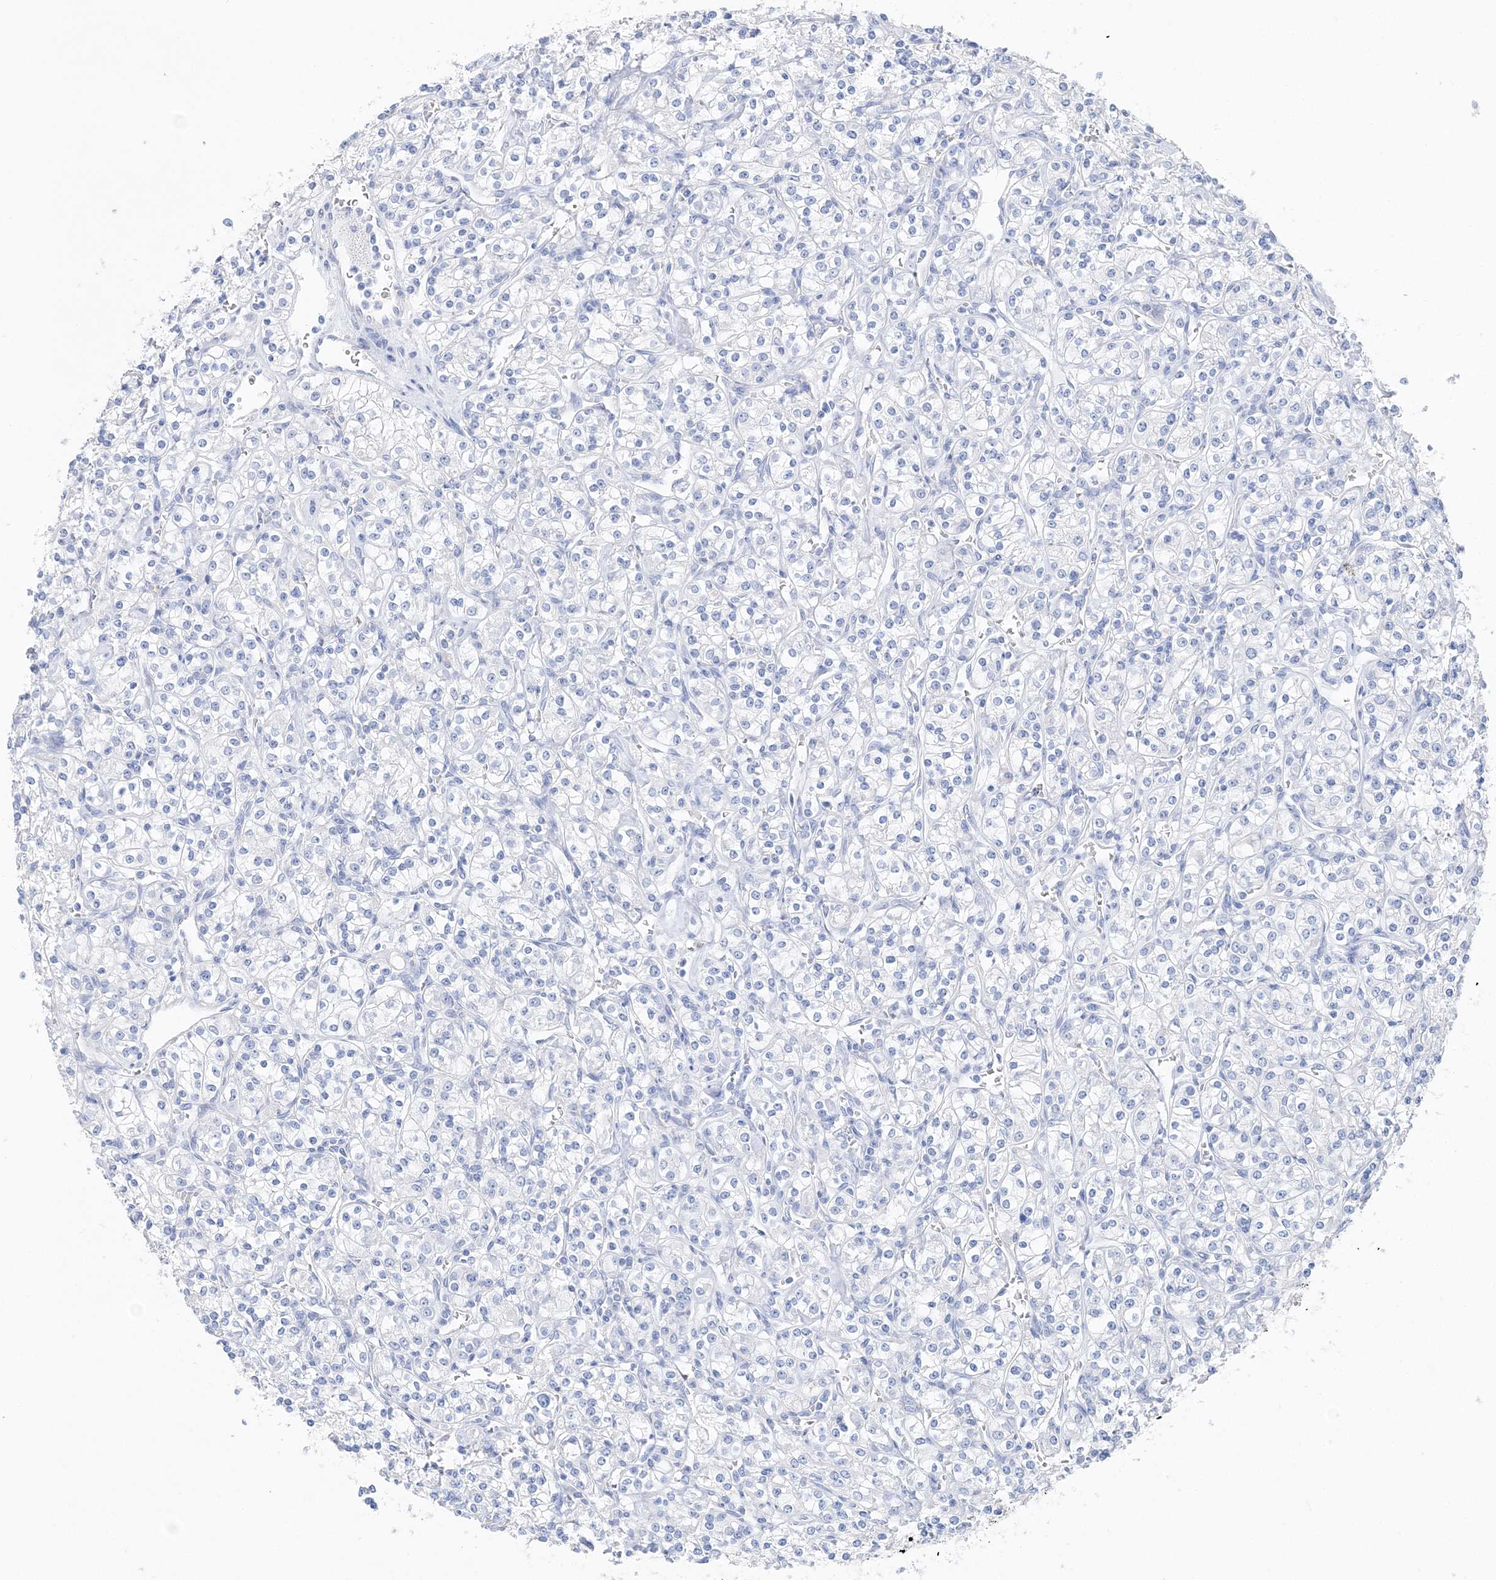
{"staining": {"intensity": "negative", "quantity": "none", "location": "none"}, "tissue": "renal cancer", "cell_type": "Tumor cells", "image_type": "cancer", "snomed": [{"axis": "morphology", "description": "Adenocarcinoma, NOS"}, {"axis": "topography", "description": "Kidney"}], "caption": "An immunohistochemistry (IHC) photomicrograph of renal cancer (adenocarcinoma) is shown. There is no staining in tumor cells of renal cancer (adenocarcinoma).", "gene": "TSPYL6", "patient": {"sex": "male", "age": 77}}